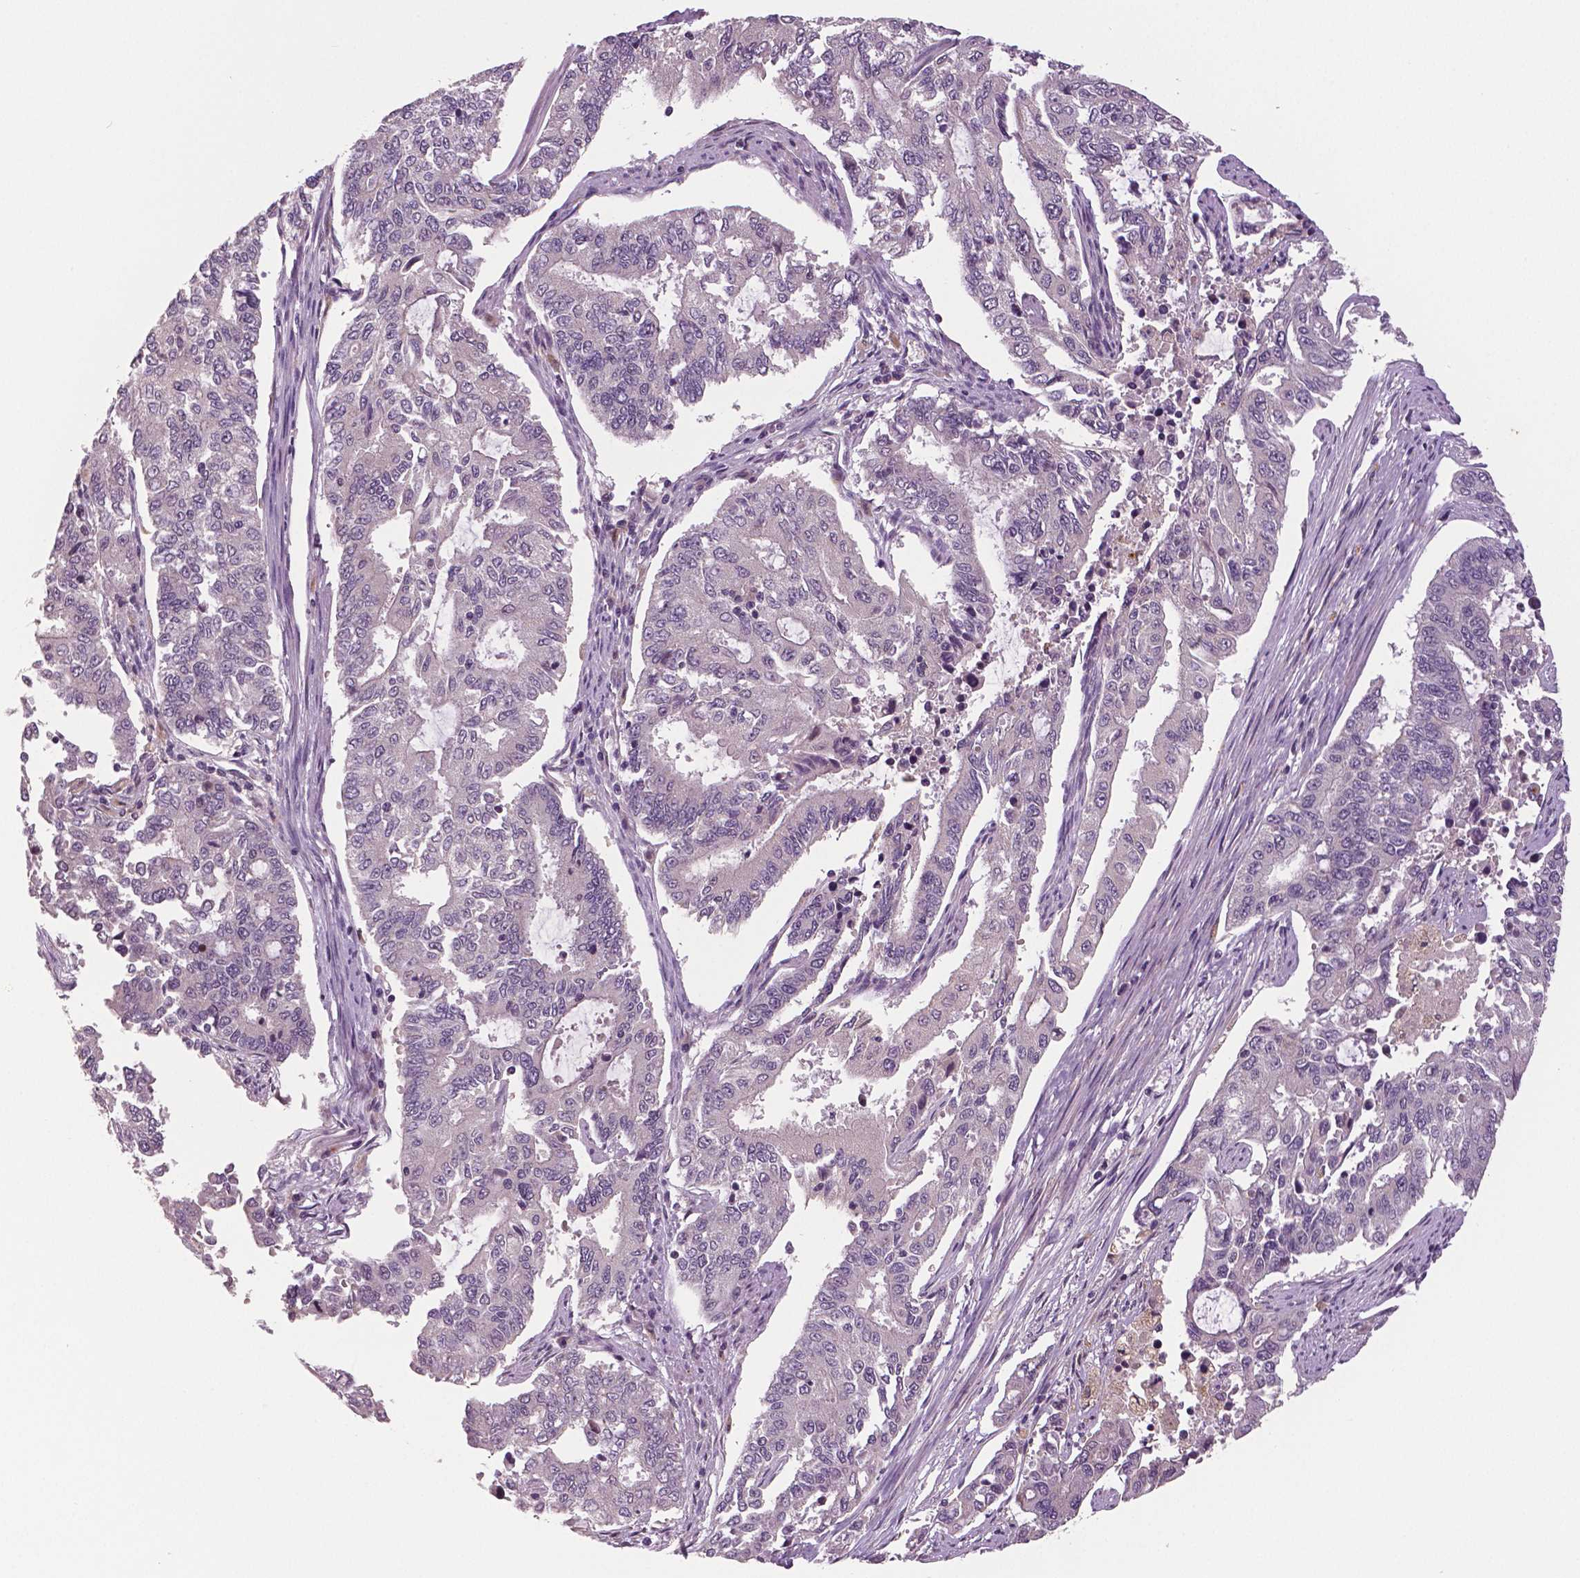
{"staining": {"intensity": "negative", "quantity": "none", "location": "none"}, "tissue": "endometrial cancer", "cell_type": "Tumor cells", "image_type": "cancer", "snomed": [{"axis": "morphology", "description": "Adenocarcinoma, NOS"}, {"axis": "topography", "description": "Uterus"}], "caption": "Micrograph shows no significant protein staining in tumor cells of endometrial adenocarcinoma.", "gene": "MKI67", "patient": {"sex": "female", "age": 59}}